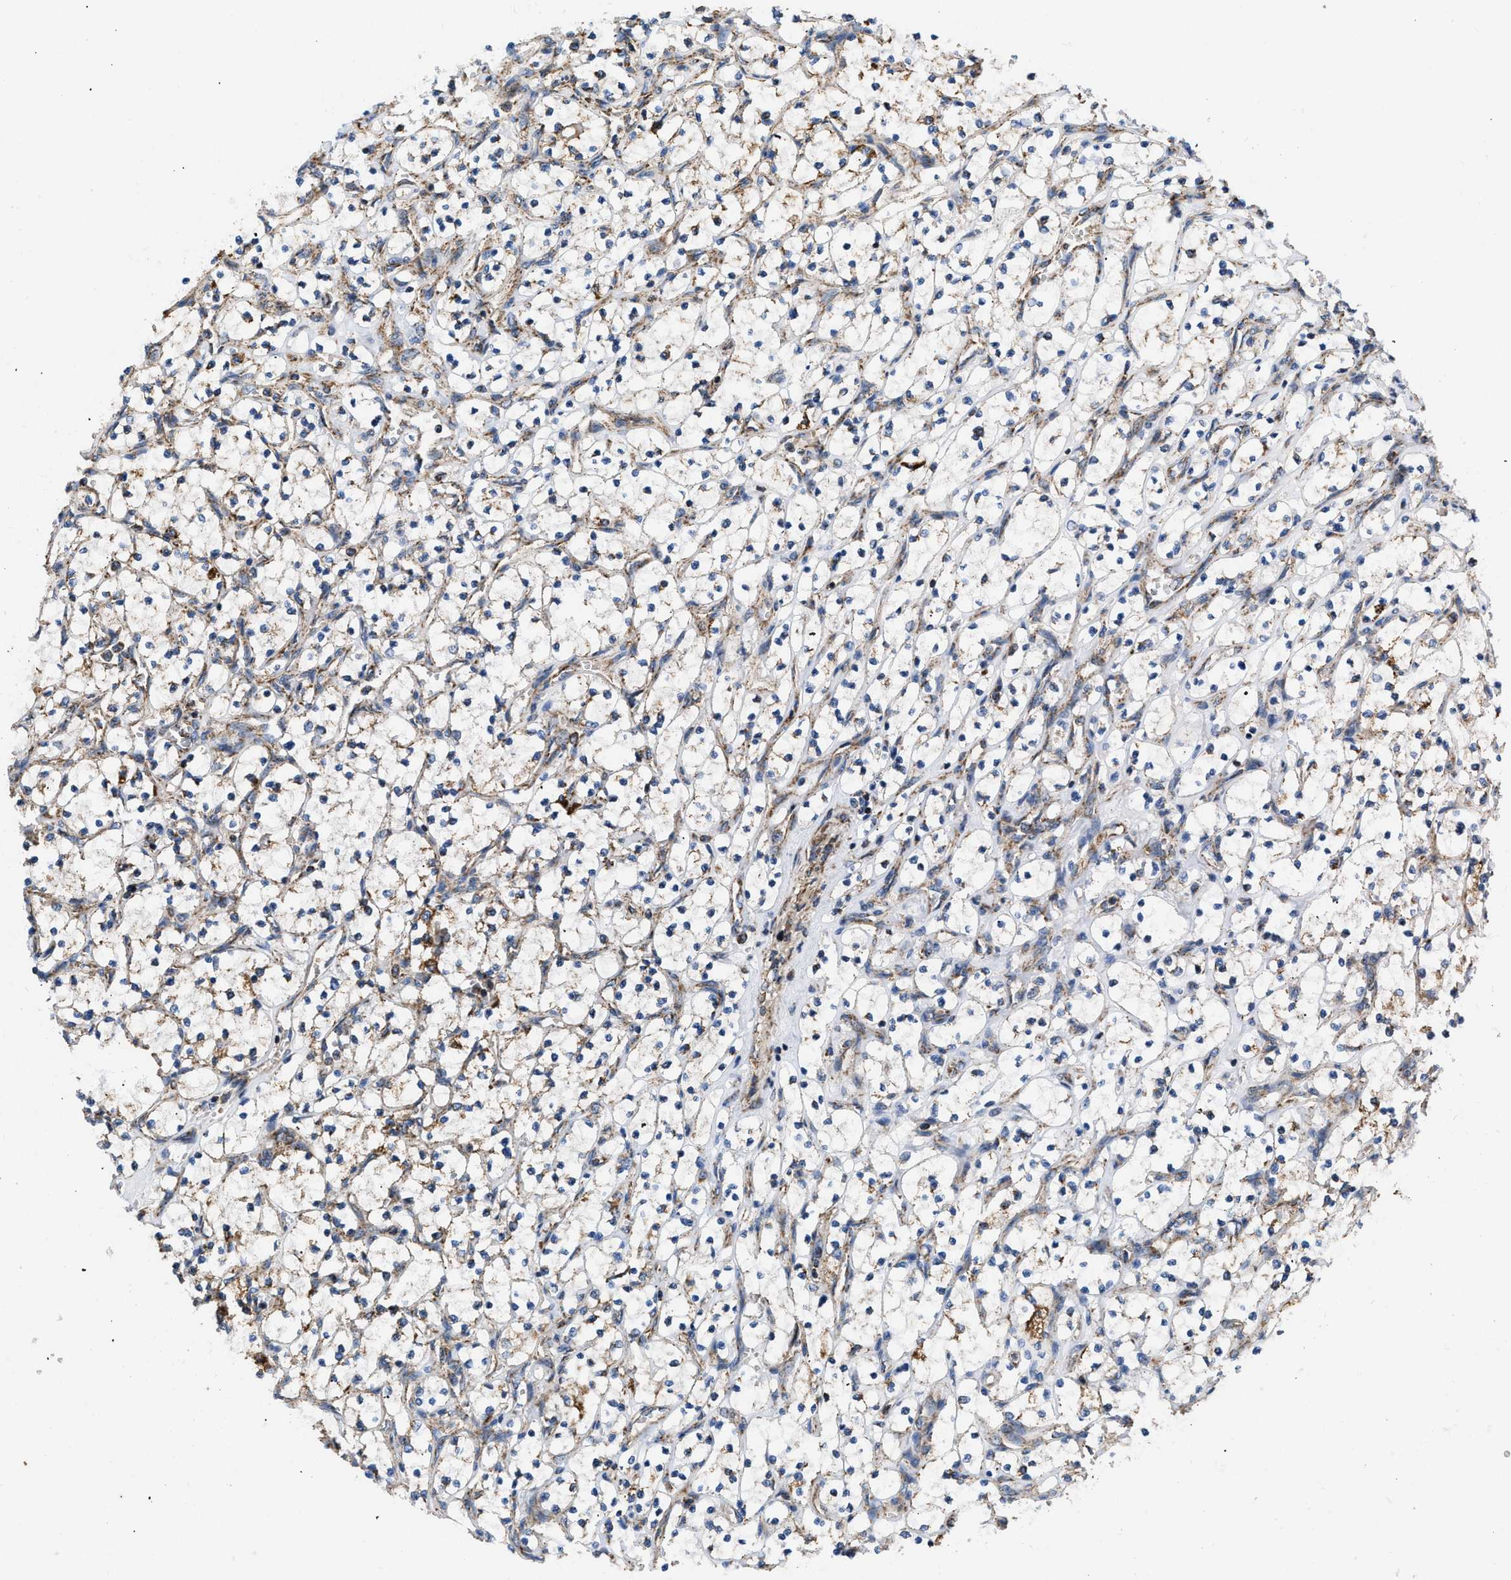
{"staining": {"intensity": "moderate", "quantity": "25%-75%", "location": "cytoplasmic/membranous"}, "tissue": "renal cancer", "cell_type": "Tumor cells", "image_type": "cancer", "snomed": [{"axis": "morphology", "description": "Adenocarcinoma, NOS"}, {"axis": "topography", "description": "Kidney"}], "caption": "Tumor cells display medium levels of moderate cytoplasmic/membranous positivity in approximately 25%-75% of cells in renal adenocarcinoma.", "gene": "OPTN", "patient": {"sex": "female", "age": 69}}